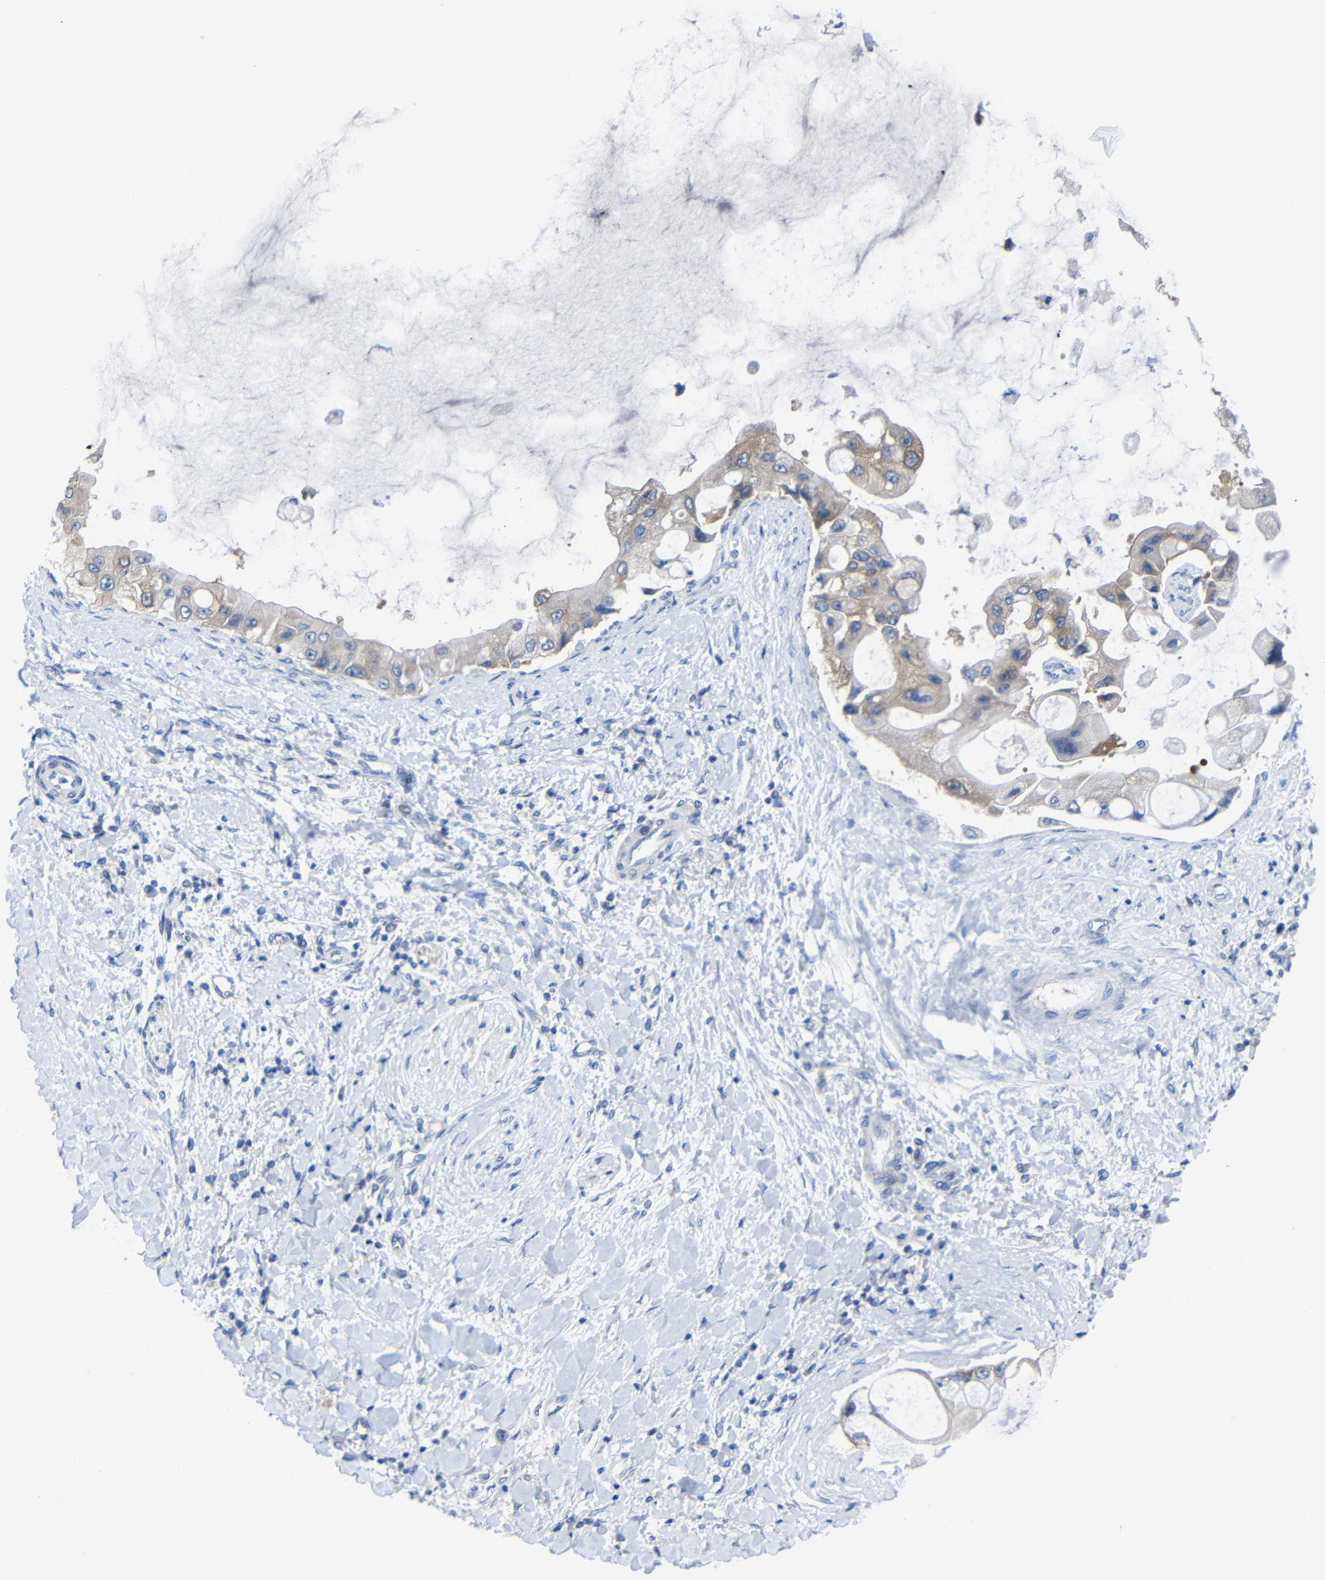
{"staining": {"intensity": "weak", "quantity": "25%-75%", "location": "cytoplasmic/membranous"}, "tissue": "liver cancer", "cell_type": "Tumor cells", "image_type": "cancer", "snomed": [{"axis": "morphology", "description": "Cholangiocarcinoma"}, {"axis": "topography", "description": "Liver"}], "caption": "Brown immunohistochemical staining in liver cancer exhibits weak cytoplasmic/membranous expression in about 25%-75% of tumor cells. (IHC, brightfield microscopy, high magnification).", "gene": "CMTM1", "patient": {"sex": "male", "age": 50}}